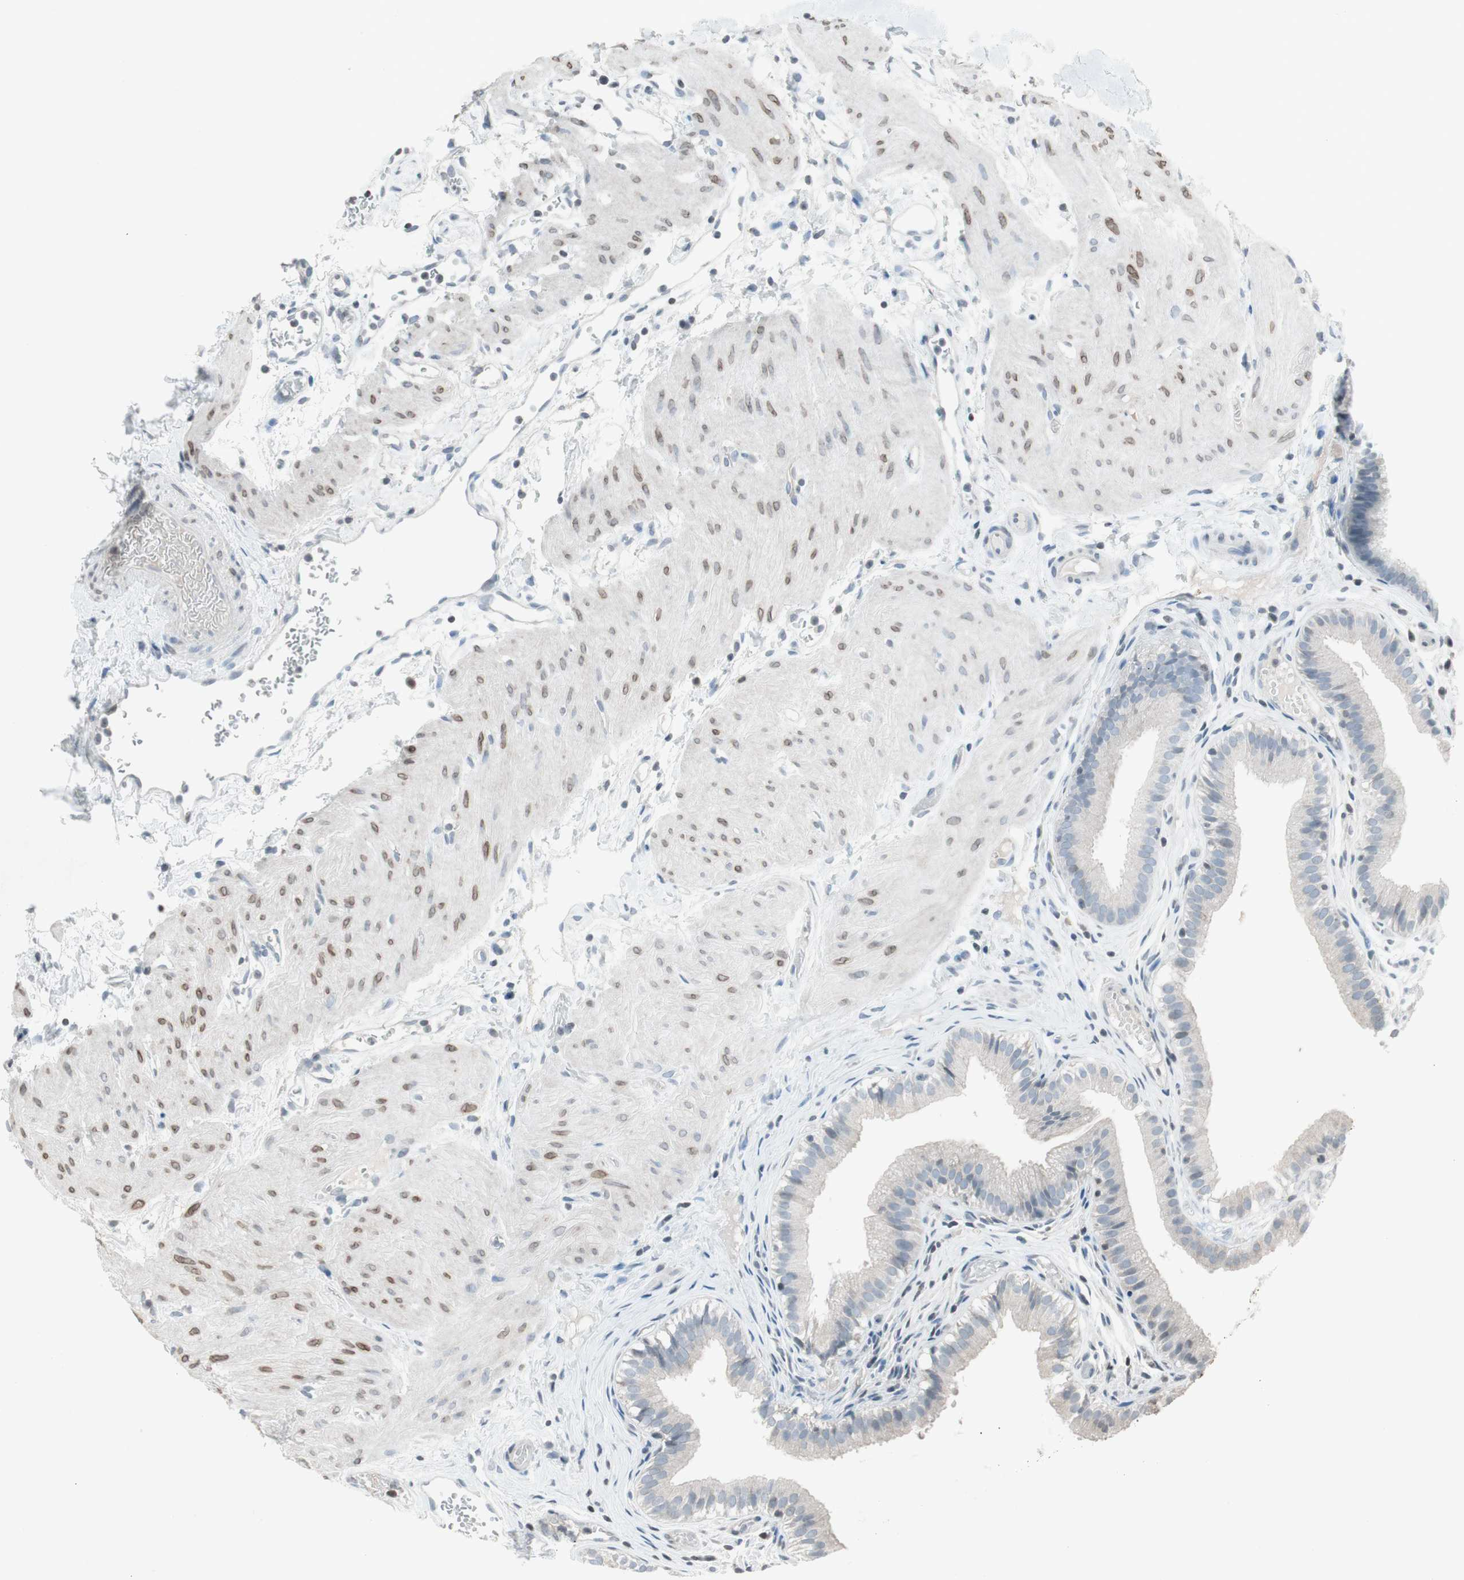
{"staining": {"intensity": "weak", "quantity": "25%-75%", "location": "cytoplasmic/membranous"}, "tissue": "gallbladder", "cell_type": "Glandular cells", "image_type": "normal", "snomed": [{"axis": "morphology", "description": "Normal tissue, NOS"}, {"axis": "topography", "description": "Gallbladder"}], "caption": "Immunohistochemistry micrograph of benign human gallbladder stained for a protein (brown), which demonstrates low levels of weak cytoplasmic/membranous positivity in approximately 25%-75% of glandular cells.", "gene": "ARG2", "patient": {"sex": "female", "age": 26}}